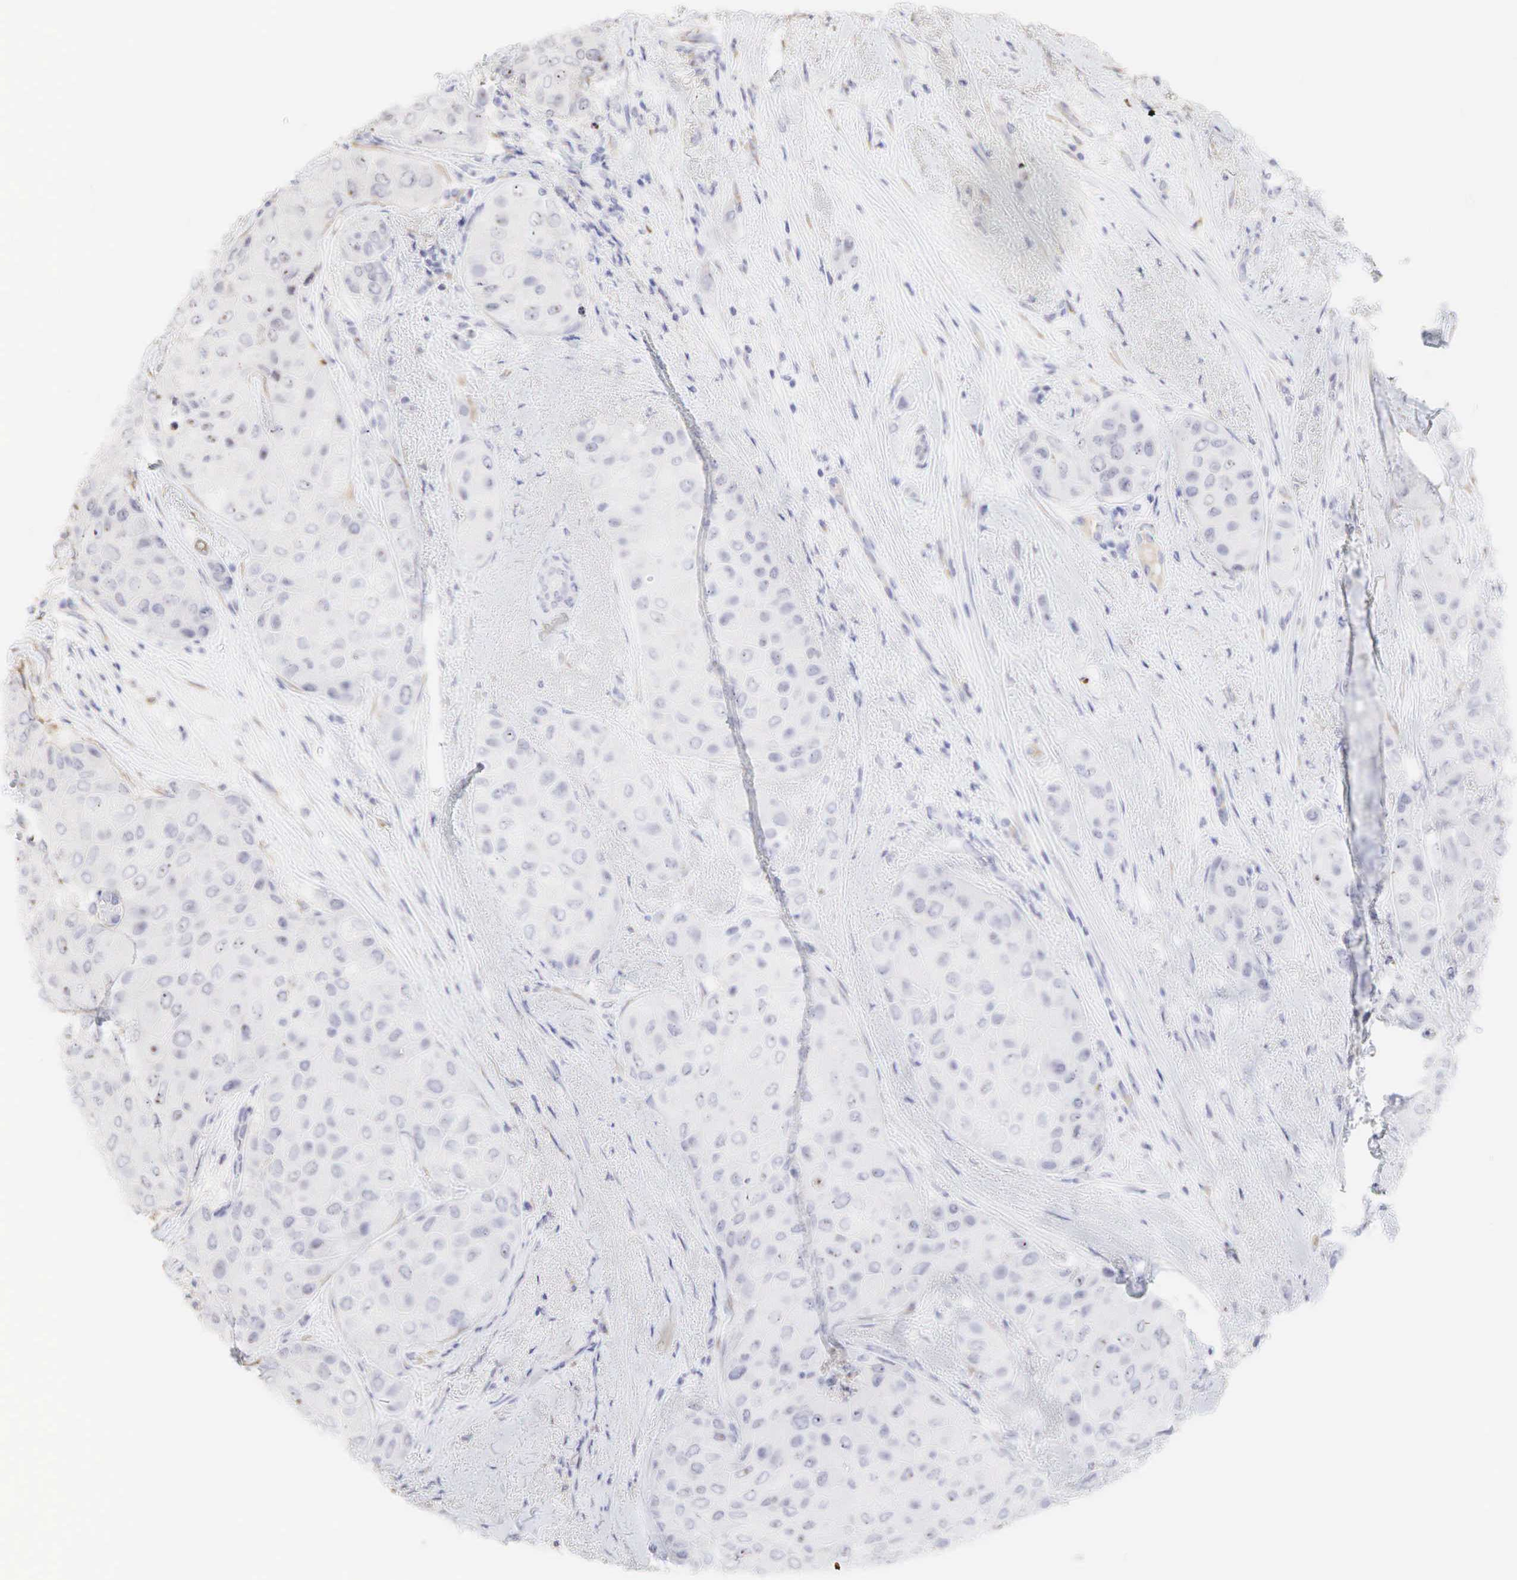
{"staining": {"intensity": "negative", "quantity": "none", "location": "none"}, "tissue": "breast cancer", "cell_type": "Tumor cells", "image_type": "cancer", "snomed": [{"axis": "morphology", "description": "Duct carcinoma"}, {"axis": "topography", "description": "Breast"}], "caption": "DAB (3,3'-diaminobenzidine) immunohistochemical staining of human intraductal carcinoma (breast) displays no significant expression in tumor cells. The staining was performed using DAB (3,3'-diaminobenzidine) to visualize the protein expression in brown, while the nuclei were stained in blue with hematoxylin (Magnification: 20x).", "gene": "DKC1", "patient": {"sex": "female", "age": 68}}